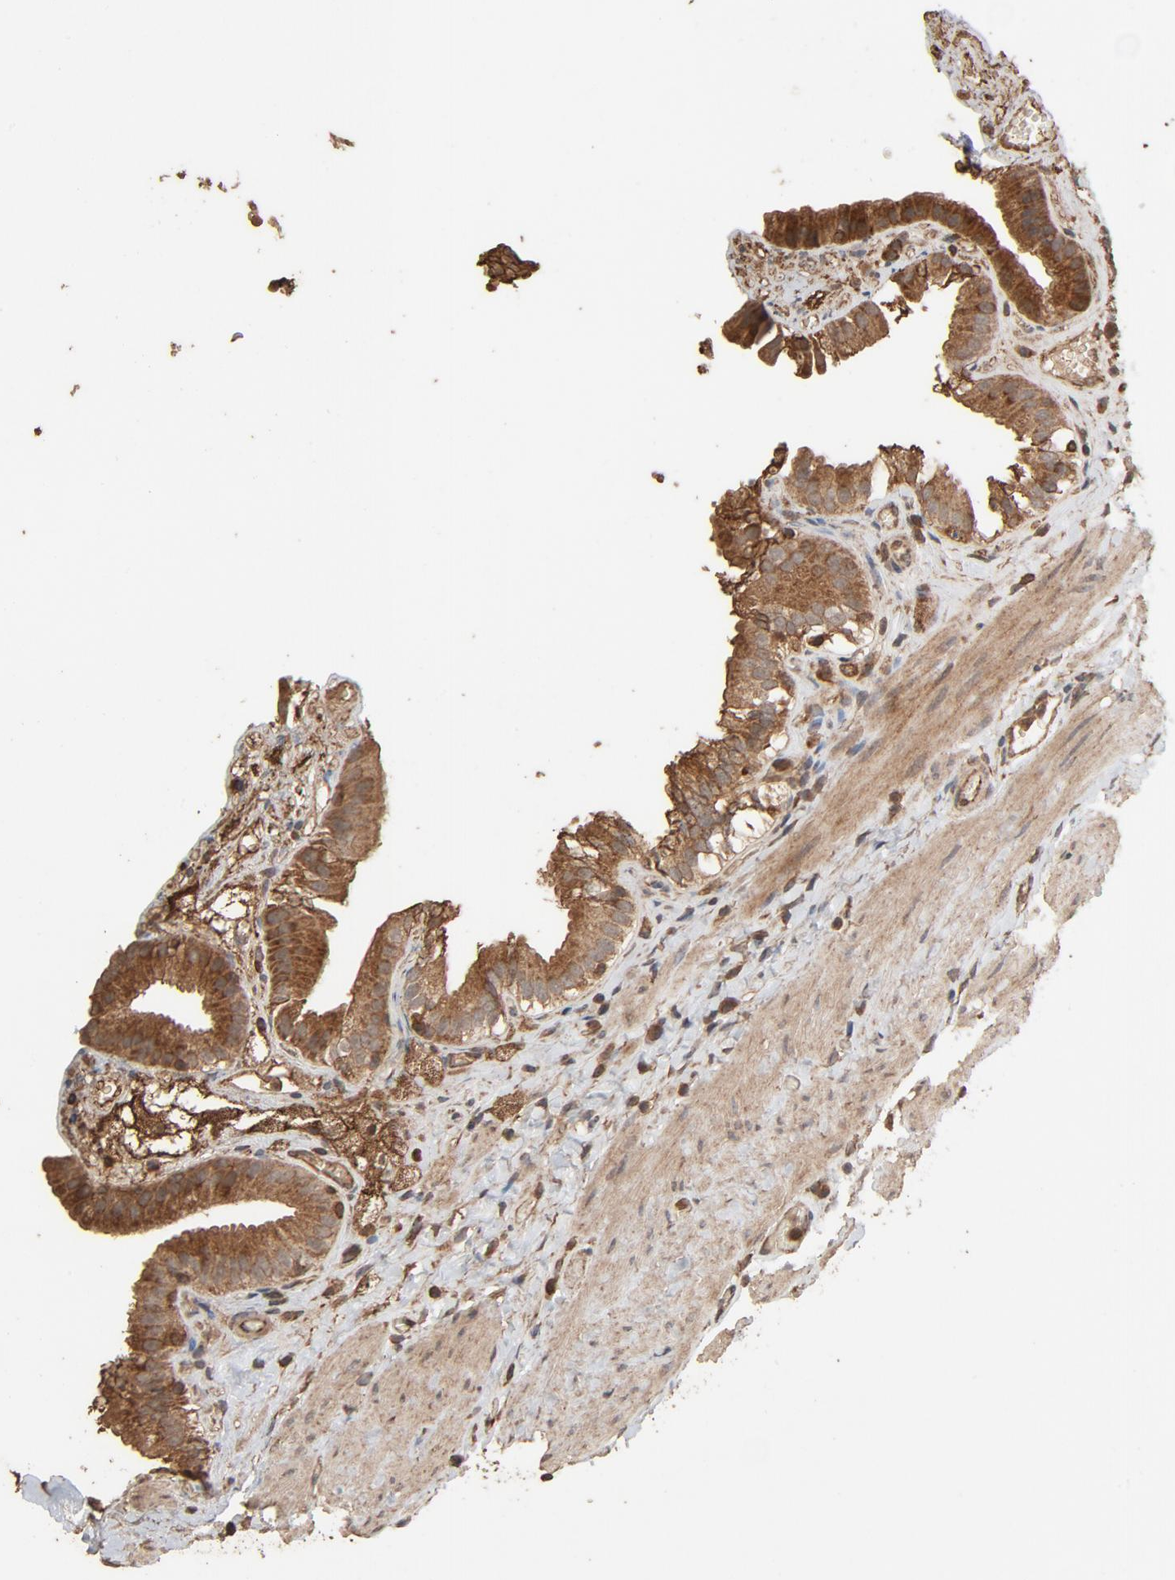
{"staining": {"intensity": "moderate", "quantity": ">75%", "location": "cytoplasmic/membranous"}, "tissue": "gallbladder", "cell_type": "Glandular cells", "image_type": "normal", "snomed": [{"axis": "morphology", "description": "Normal tissue, NOS"}, {"axis": "topography", "description": "Gallbladder"}], "caption": "DAB (3,3'-diaminobenzidine) immunohistochemical staining of normal human gallbladder displays moderate cytoplasmic/membranous protein expression in about >75% of glandular cells. Immunohistochemistry stains the protein of interest in brown and the nuclei are stained blue.", "gene": "RPS6KA6", "patient": {"sex": "female", "age": 24}}